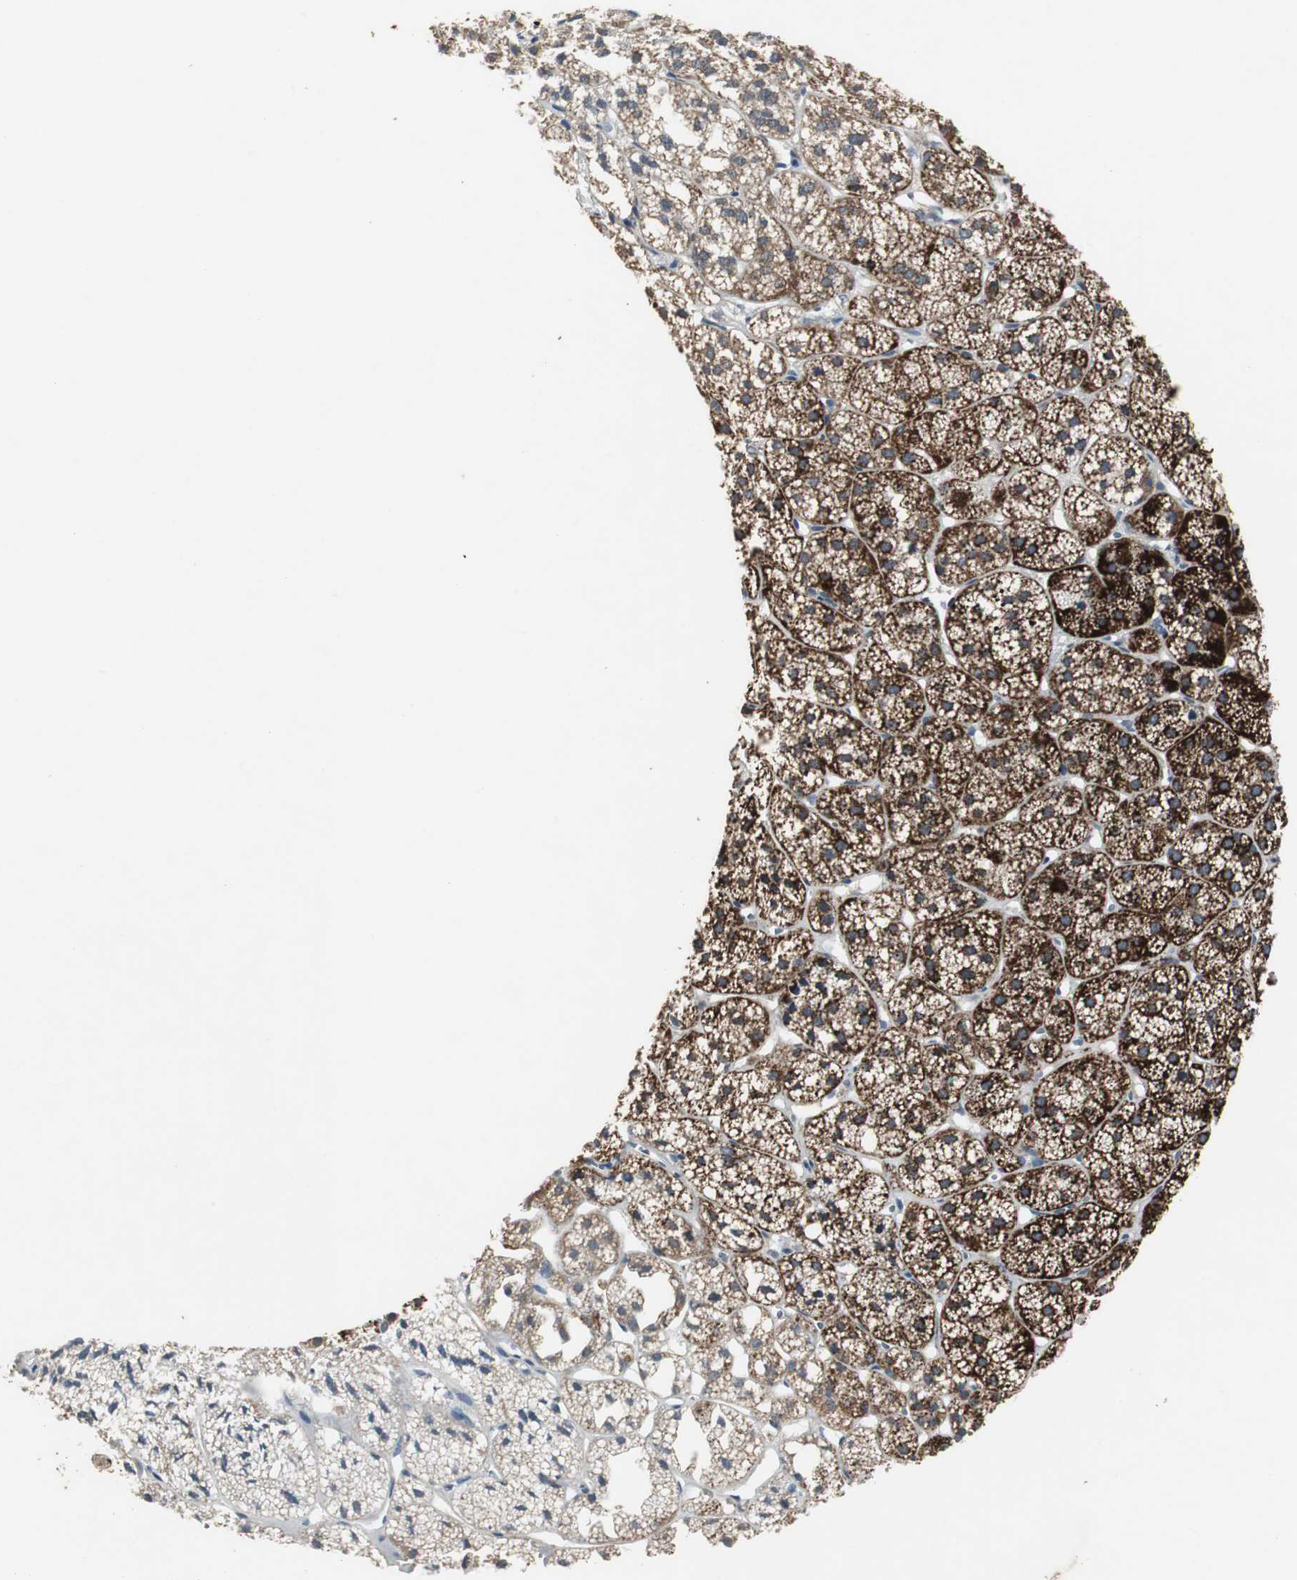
{"staining": {"intensity": "strong", "quantity": ">75%", "location": "cytoplasmic/membranous,nuclear"}, "tissue": "adrenal gland", "cell_type": "Glandular cells", "image_type": "normal", "snomed": [{"axis": "morphology", "description": "Normal tissue, NOS"}, {"axis": "topography", "description": "Adrenal gland"}], "caption": "The immunohistochemical stain labels strong cytoplasmic/membranous,nuclear expression in glandular cells of benign adrenal gland.", "gene": "MYT1", "patient": {"sex": "female", "age": 71}}